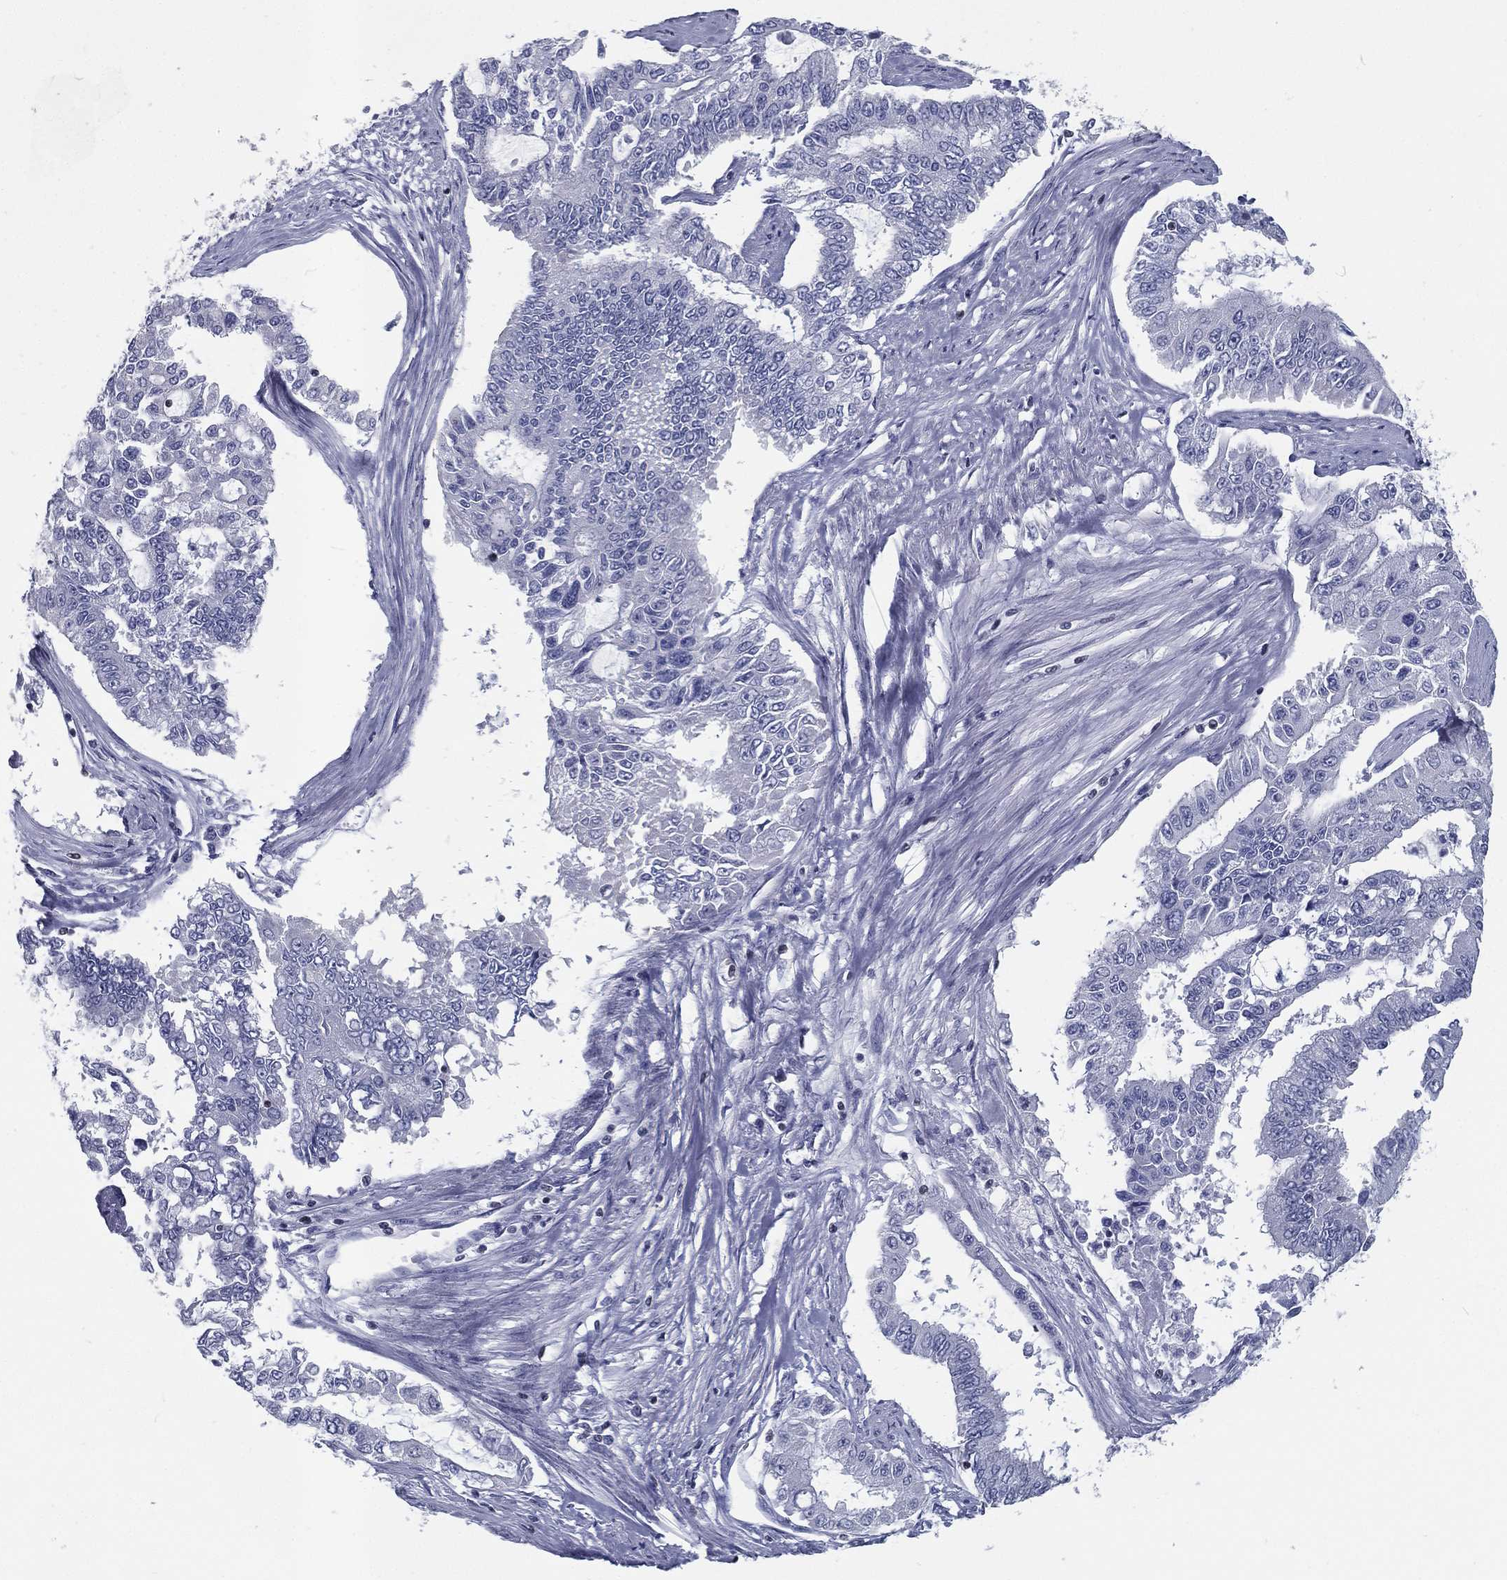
{"staining": {"intensity": "negative", "quantity": "none", "location": "none"}, "tissue": "endometrial cancer", "cell_type": "Tumor cells", "image_type": "cancer", "snomed": [{"axis": "morphology", "description": "Adenocarcinoma, NOS"}, {"axis": "topography", "description": "Uterus"}], "caption": "Immunohistochemical staining of human adenocarcinoma (endometrial) reveals no significant expression in tumor cells. (Brightfield microscopy of DAB IHC at high magnification).", "gene": "PYHIN1", "patient": {"sex": "female", "age": 59}}